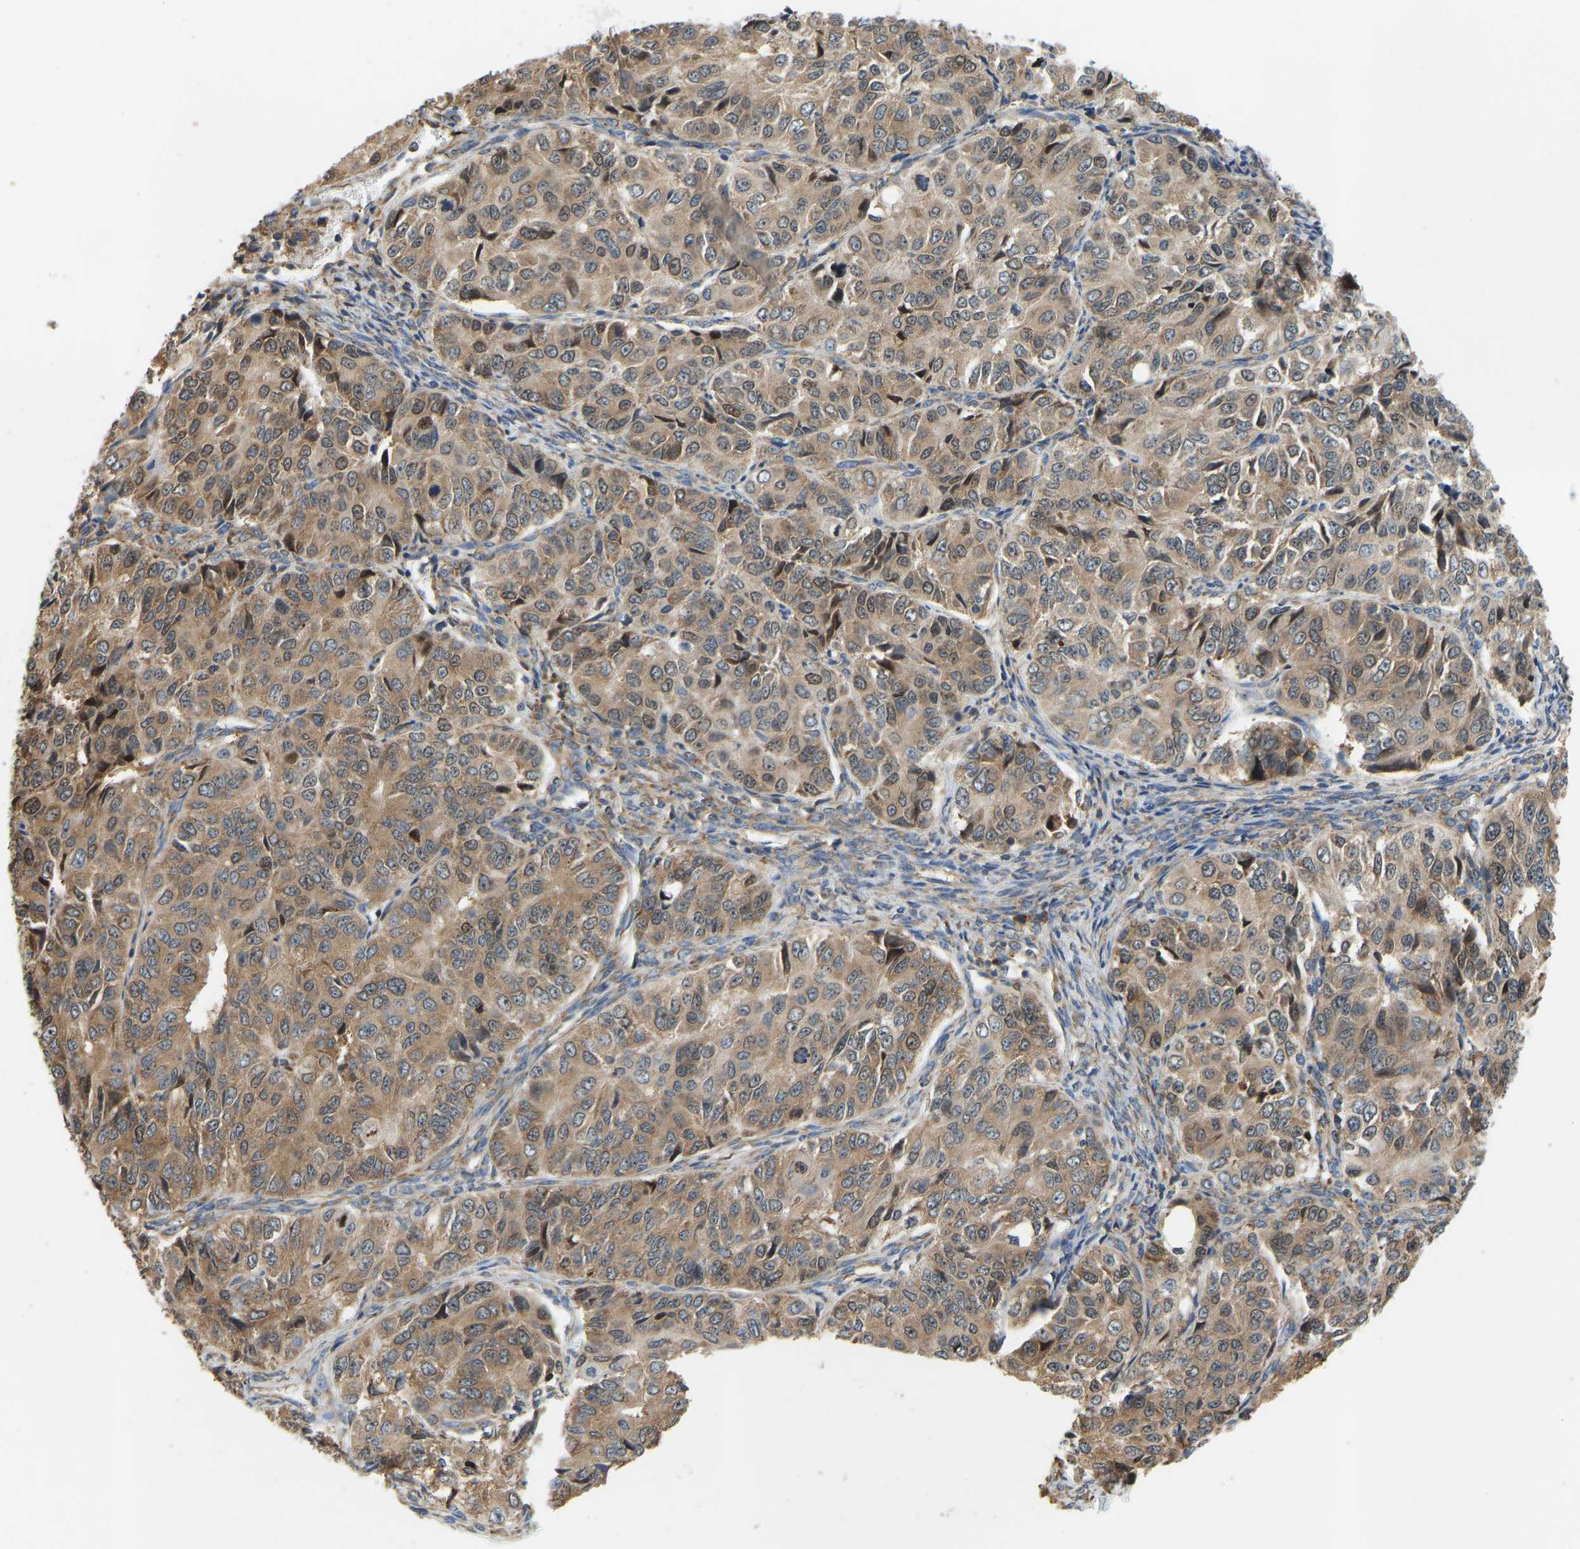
{"staining": {"intensity": "moderate", "quantity": ">75%", "location": "cytoplasmic/membranous"}, "tissue": "ovarian cancer", "cell_type": "Tumor cells", "image_type": "cancer", "snomed": [{"axis": "morphology", "description": "Carcinoma, endometroid"}, {"axis": "topography", "description": "Ovary"}], "caption": "DAB (3,3'-diaminobenzidine) immunohistochemical staining of human ovarian cancer (endometroid carcinoma) displays moderate cytoplasmic/membranous protein positivity in approximately >75% of tumor cells.", "gene": "RPS6KB2", "patient": {"sex": "female", "age": 51}}